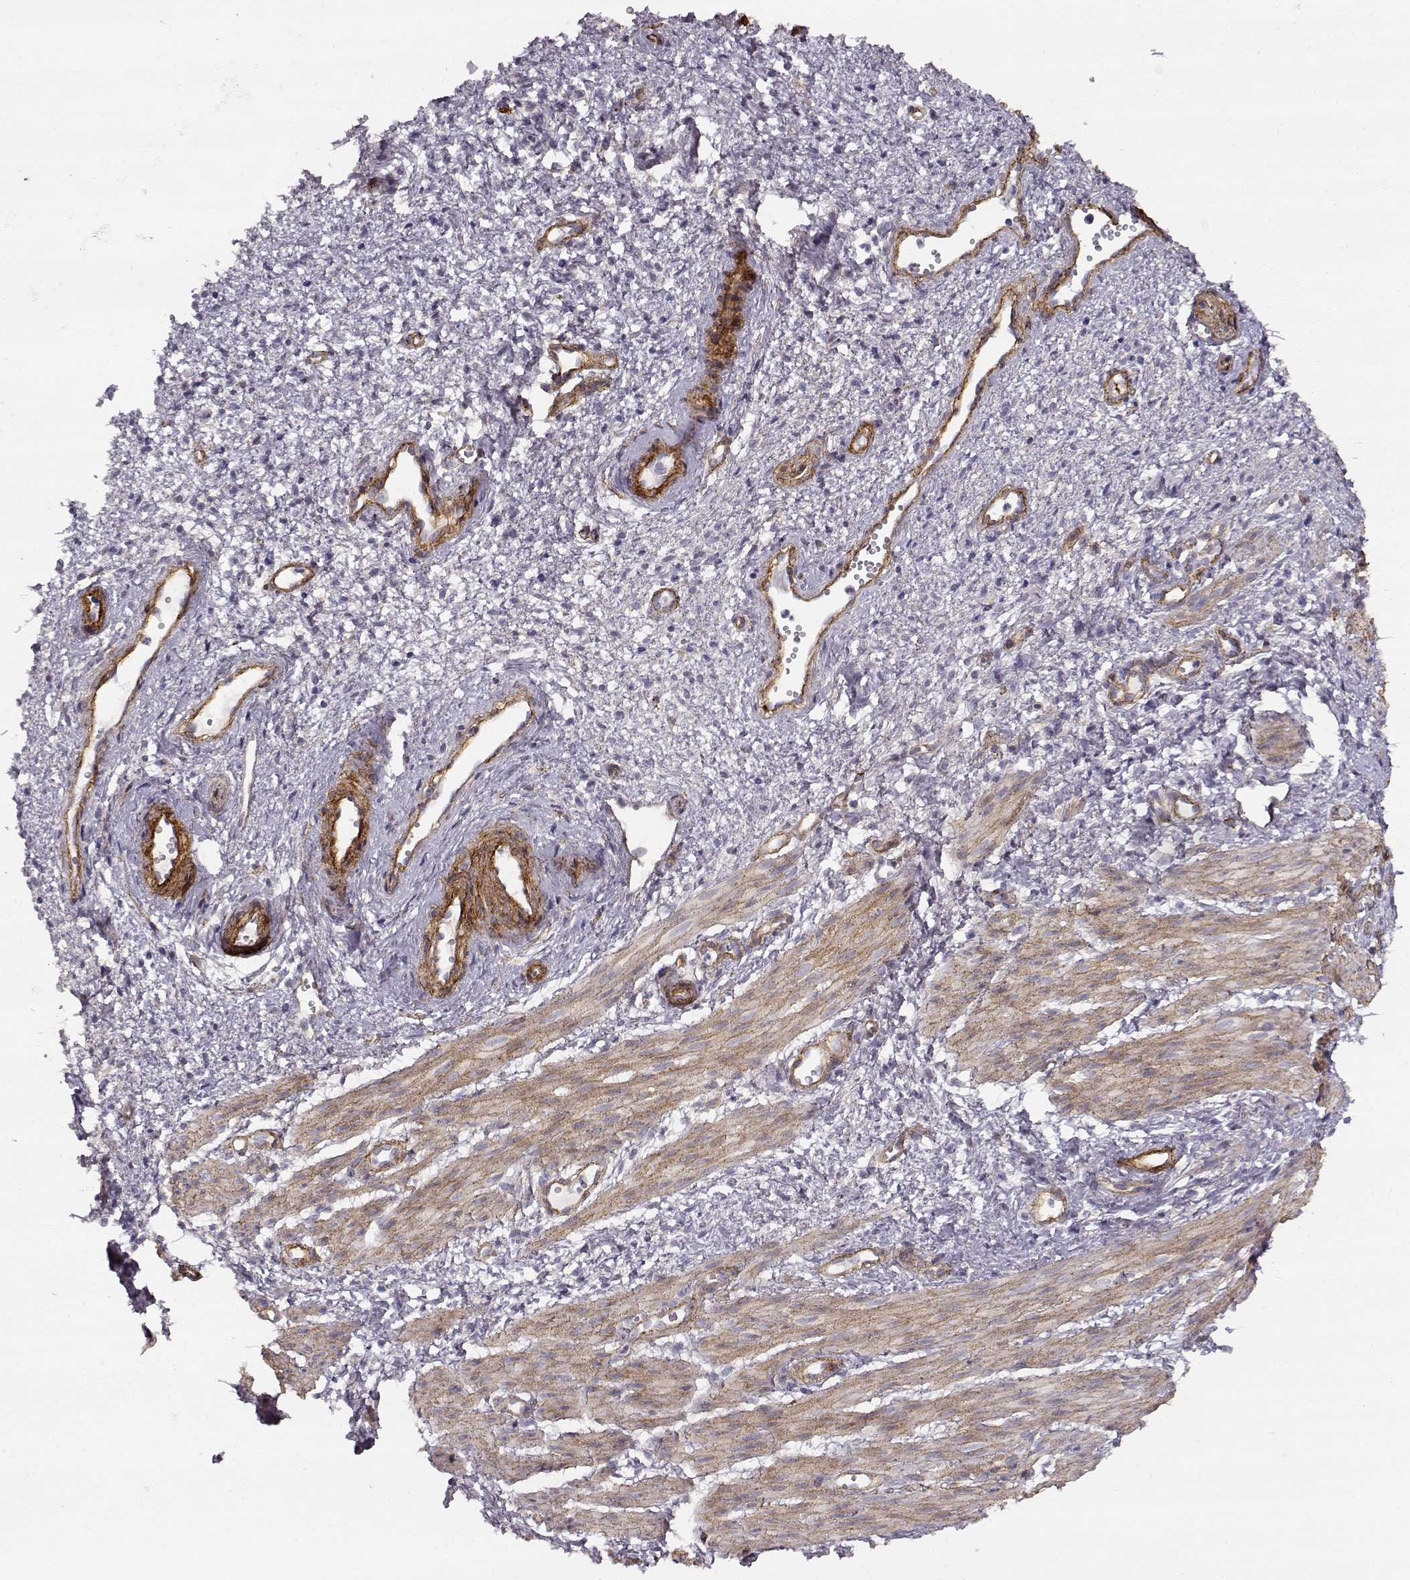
{"staining": {"intensity": "negative", "quantity": "none", "location": "none"}, "tissue": "cervical cancer", "cell_type": "Tumor cells", "image_type": "cancer", "snomed": [{"axis": "morphology", "description": "Squamous cell carcinoma, NOS"}, {"axis": "topography", "description": "Cervix"}], "caption": "Tumor cells show no significant expression in cervical squamous cell carcinoma.", "gene": "LAMC1", "patient": {"sex": "female", "age": 30}}